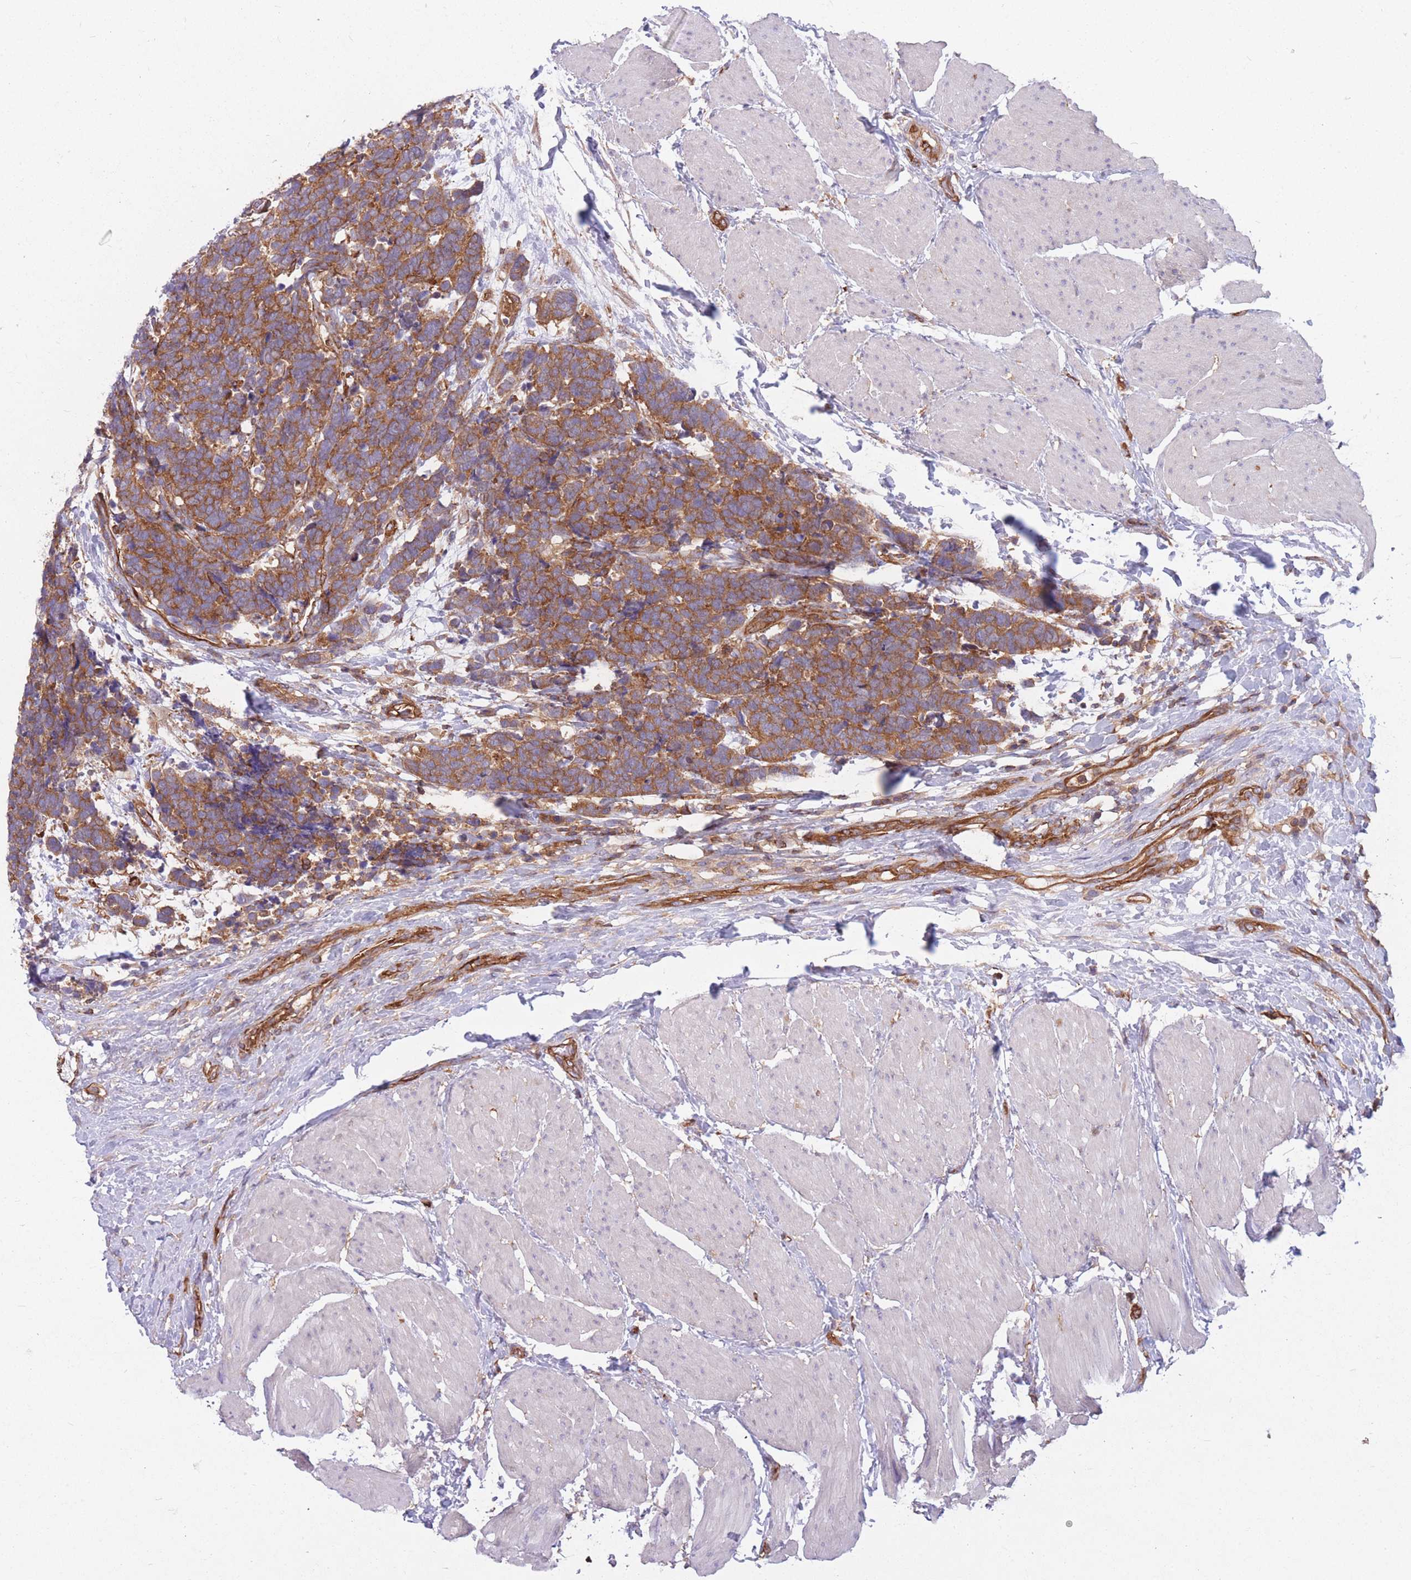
{"staining": {"intensity": "moderate", "quantity": ">75%", "location": "cytoplasmic/membranous"}, "tissue": "carcinoid", "cell_type": "Tumor cells", "image_type": "cancer", "snomed": [{"axis": "morphology", "description": "Carcinoma, NOS"}, {"axis": "morphology", "description": "Carcinoid, malignant, NOS"}, {"axis": "topography", "description": "Urinary bladder"}], "caption": "This histopathology image exhibits carcinoid stained with immunohistochemistry to label a protein in brown. The cytoplasmic/membranous of tumor cells show moderate positivity for the protein. Nuclei are counter-stained blue.", "gene": "GGA1", "patient": {"sex": "male", "age": 57}}